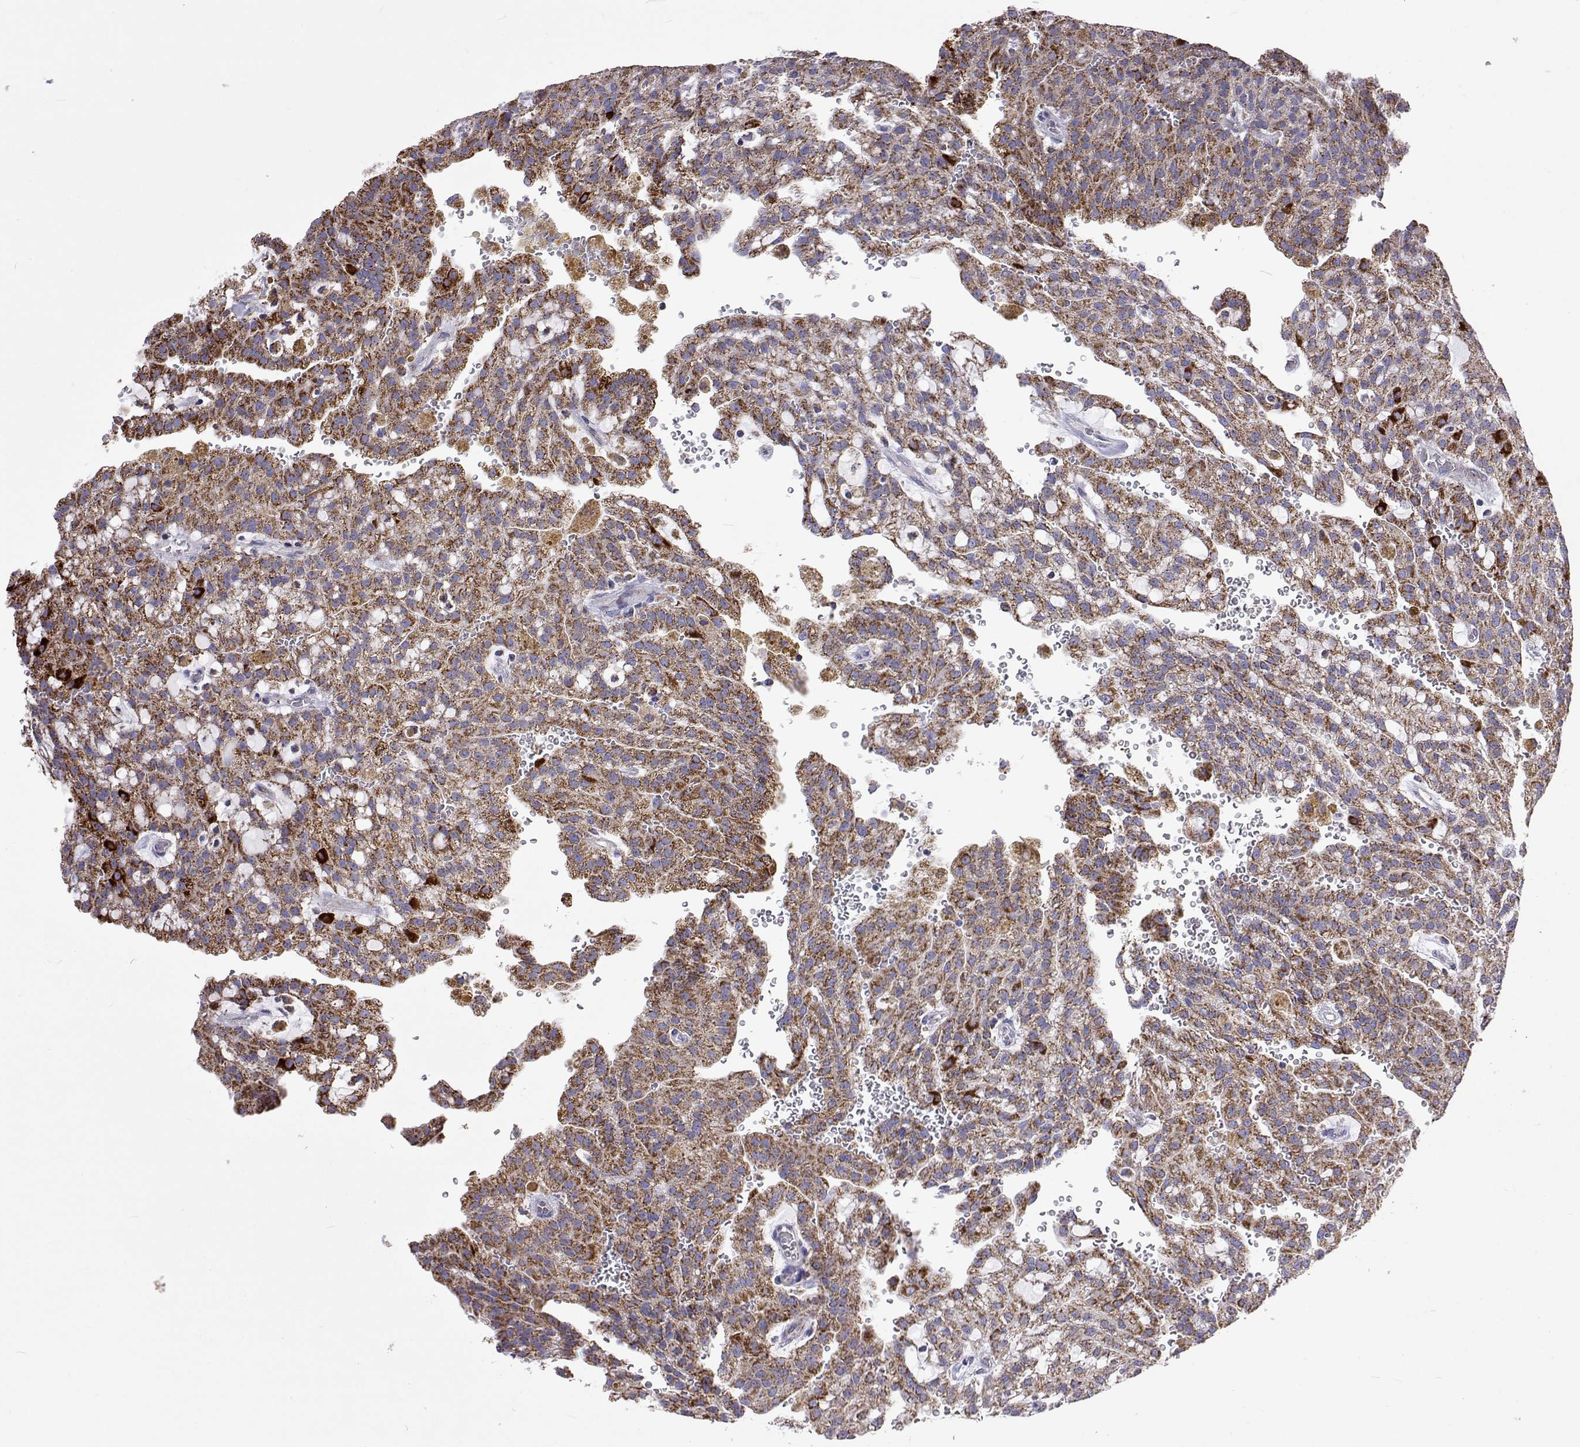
{"staining": {"intensity": "moderate", "quantity": ">75%", "location": "cytoplasmic/membranous"}, "tissue": "renal cancer", "cell_type": "Tumor cells", "image_type": "cancer", "snomed": [{"axis": "morphology", "description": "Adenocarcinoma, NOS"}, {"axis": "topography", "description": "Kidney"}], "caption": "The image demonstrates staining of renal cancer, revealing moderate cytoplasmic/membranous protein expression (brown color) within tumor cells. (DAB = brown stain, brightfield microscopy at high magnification).", "gene": "MCCC2", "patient": {"sex": "male", "age": 63}}